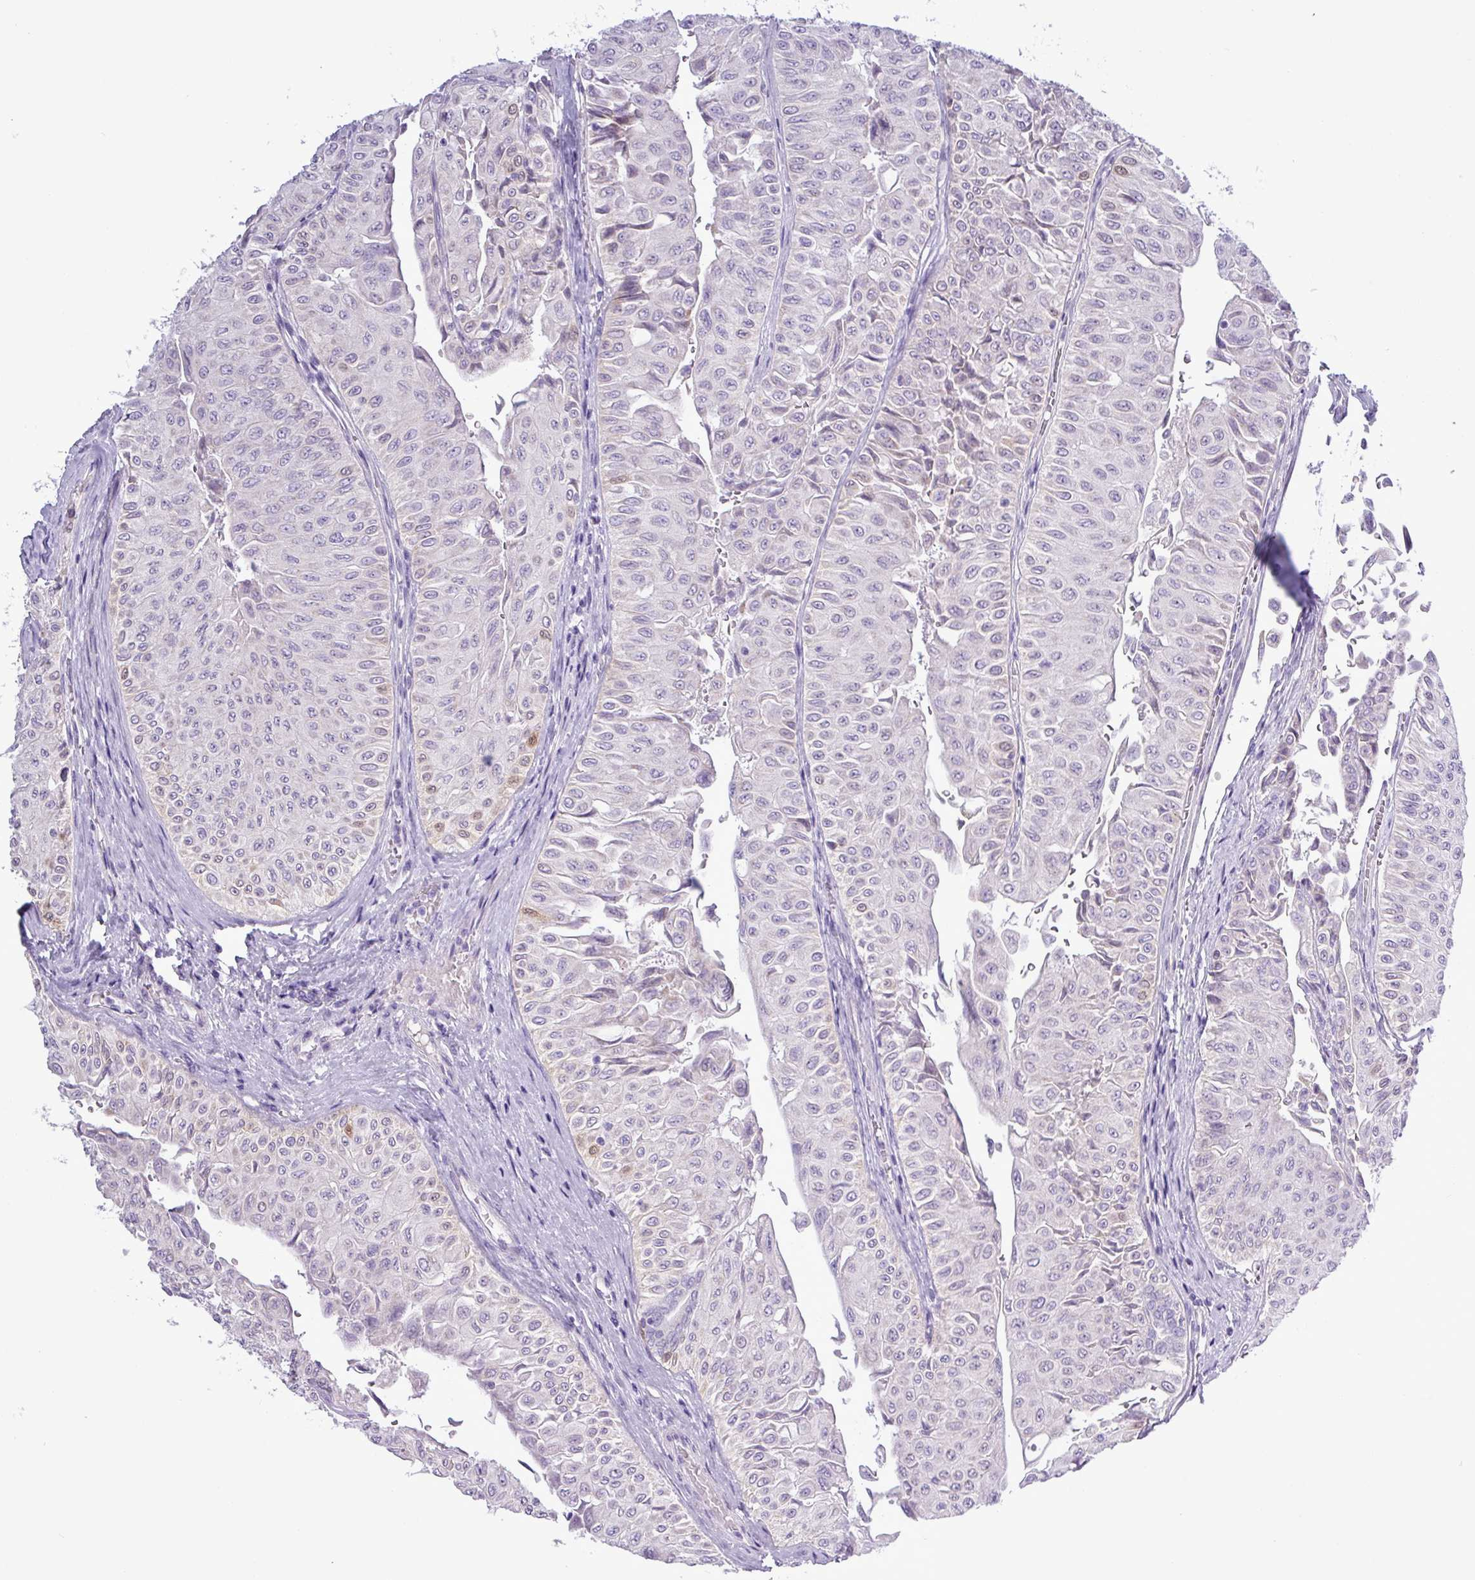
{"staining": {"intensity": "weak", "quantity": "<25%", "location": "nuclear"}, "tissue": "urothelial cancer", "cell_type": "Tumor cells", "image_type": "cancer", "snomed": [{"axis": "morphology", "description": "Urothelial carcinoma, NOS"}, {"axis": "topography", "description": "Urinary bladder"}], "caption": "Human urothelial cancer stained for a protein using immunohistochemistry shows no positivity in tumor cells.", "gene": "ALDH3A1", "patient": {"sex": "male", "age": 59}}